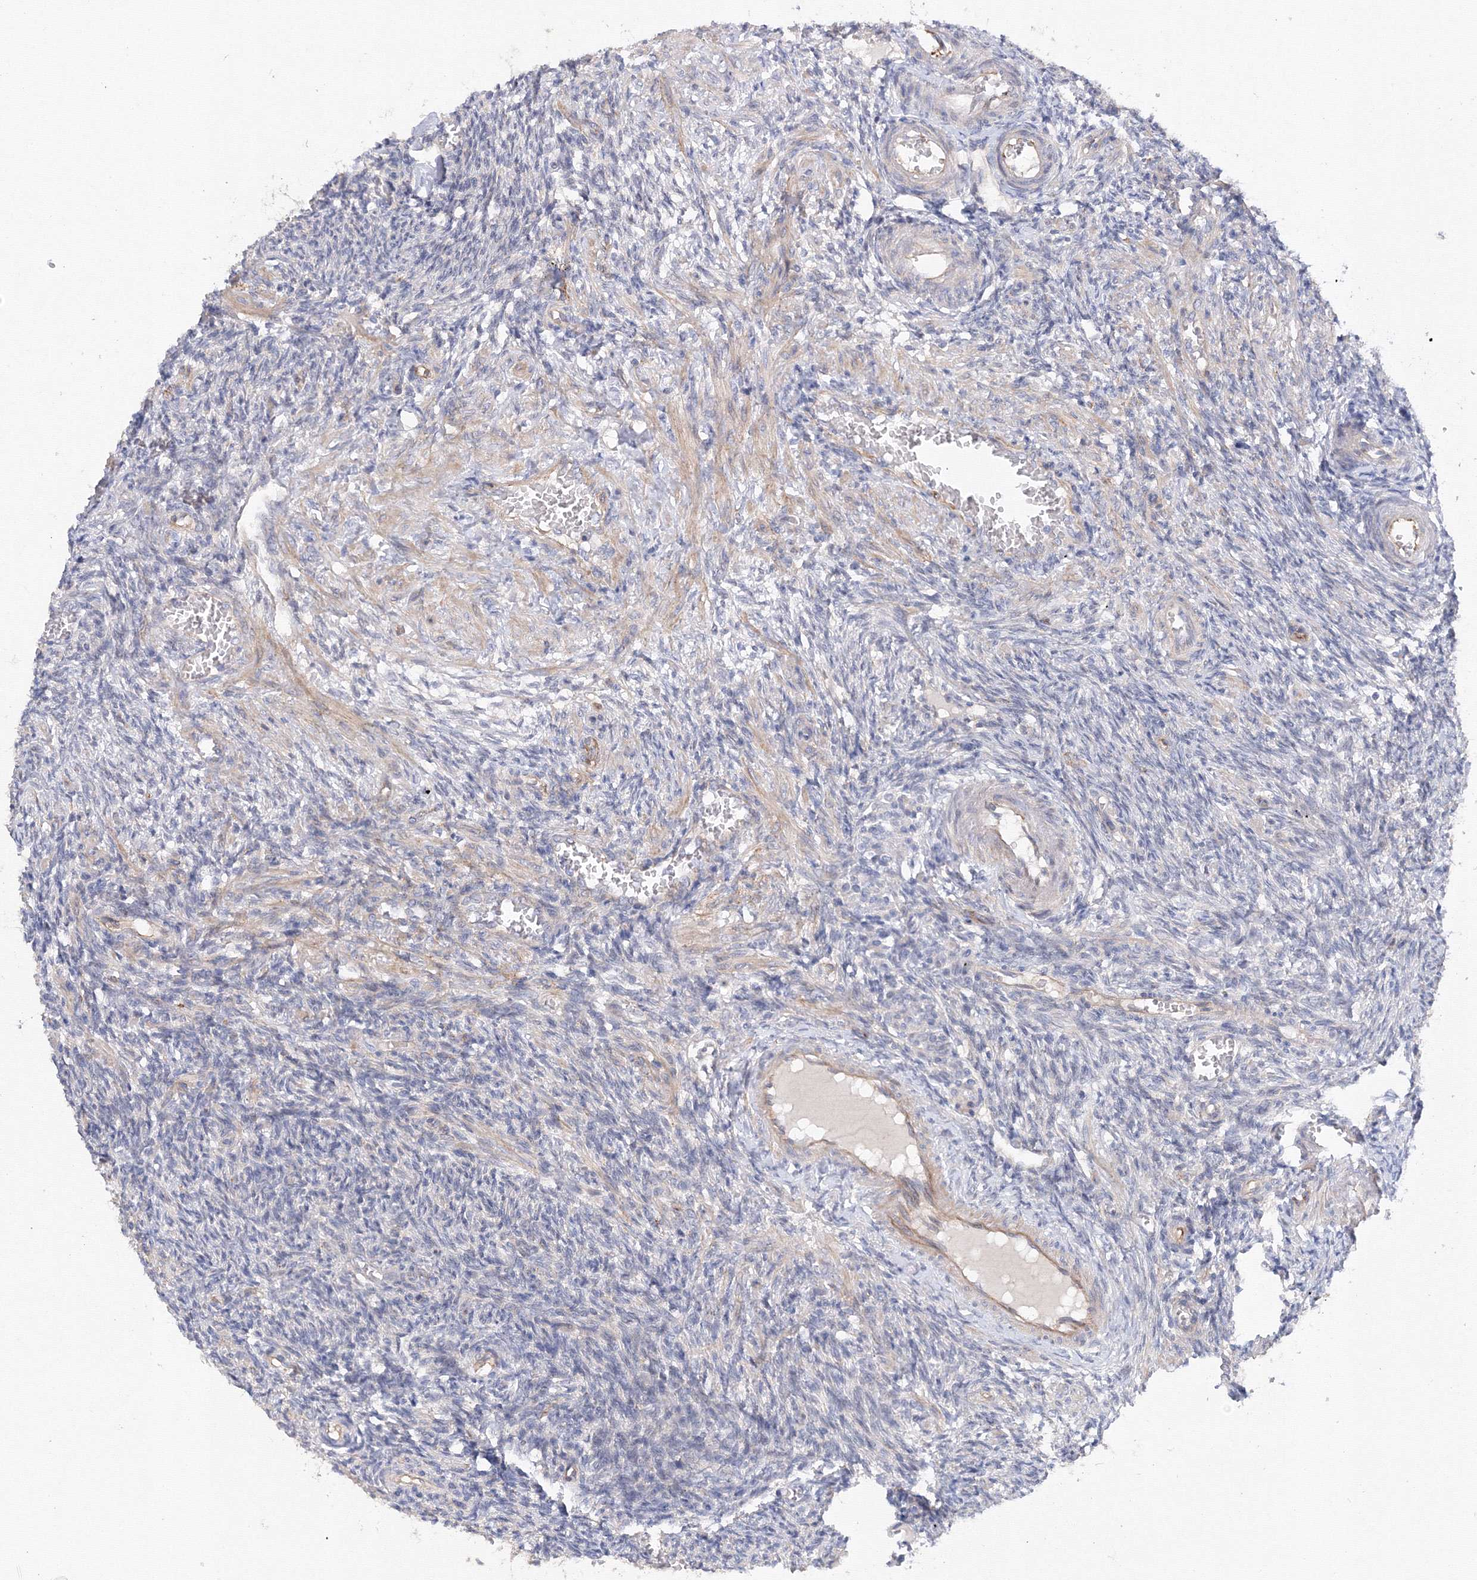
{"staining": {"intensity": "strong", "quantity": ">75%", "location": "cytoplasmic/membranous"}, "tissue": "ovary", "cell_type": "Follicle cells", "image_type": "normal", "snomed": [{"axis": "morphology", "description": "Normal tissue, NOS"}, {"axis": "topography", "description": "Ovary"}], "caption": "Protein expression analysis of benign human ovary reveals strong cytoplasmic/membranous positivity in approximately >75% of follicle cells. The staining was performed using DAB, with brown indicating positive protein expression. Nuclei are stained blue with hematoxylin.", "gene": "DIS3L2", "patient": {"sex": "female", "age": 27}}